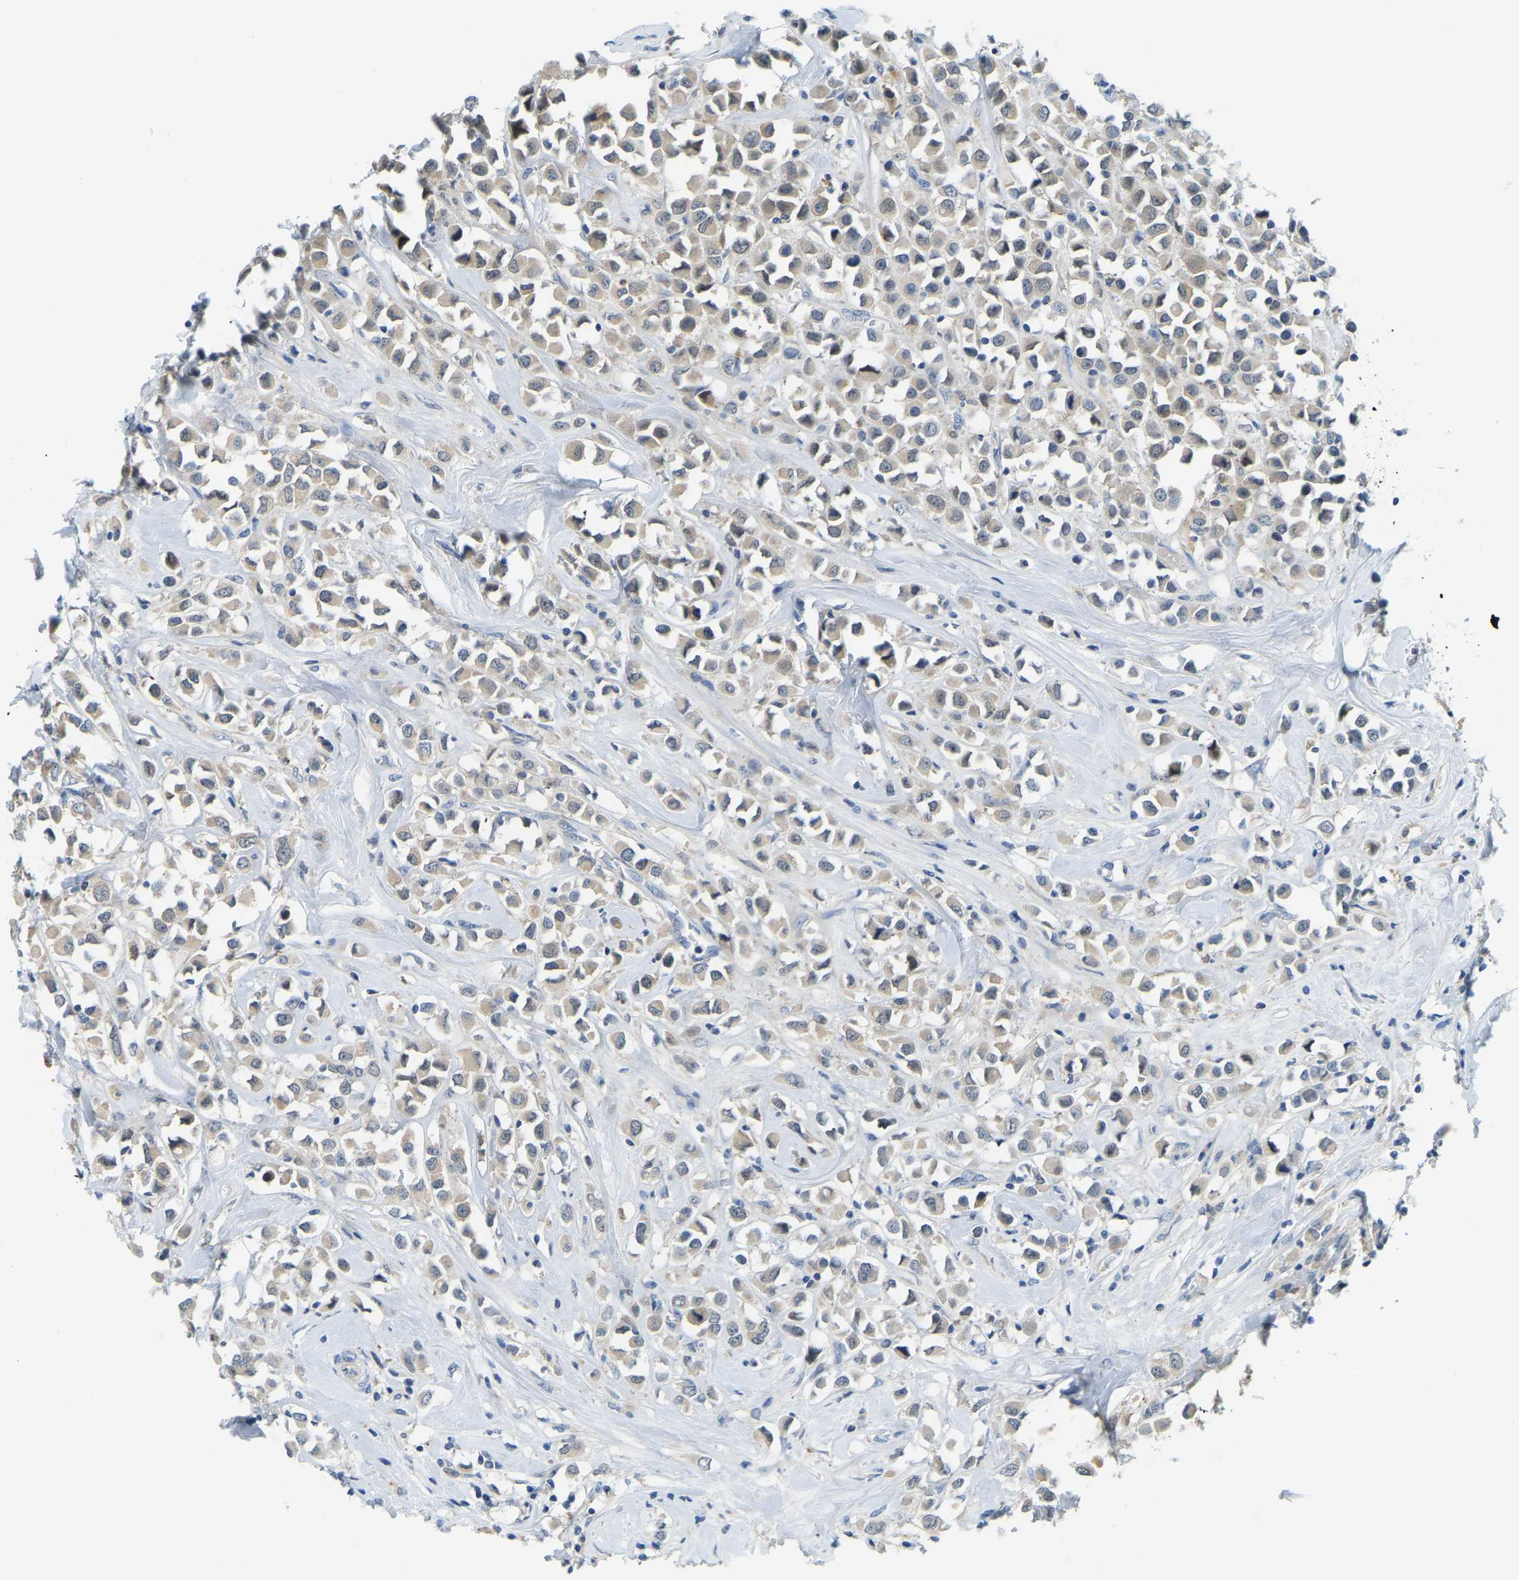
{"staining": {"intensity": "weak", "quantity": ">75%", "location": "cytoplasmic/membranous"}, "tissue": "breast cancer", "cell_type": "Tumor cells", "image_type": "cancer", "snomed": [{"axis": "morphology", "description": "Duct carcinoma"}, {"axis": "topography", "description": "Breast"}], "caption": "An immunohistochemistry (IHC) histopathology image of neoplastic tissue is shown. Protein staining in brown labels weak cytoplasmic/membranous positivity in infiltrating ductal carcinoma (breast) within tumor cells.", "gene": "NME8", "patient": {"sex": "female", "age": 61}}